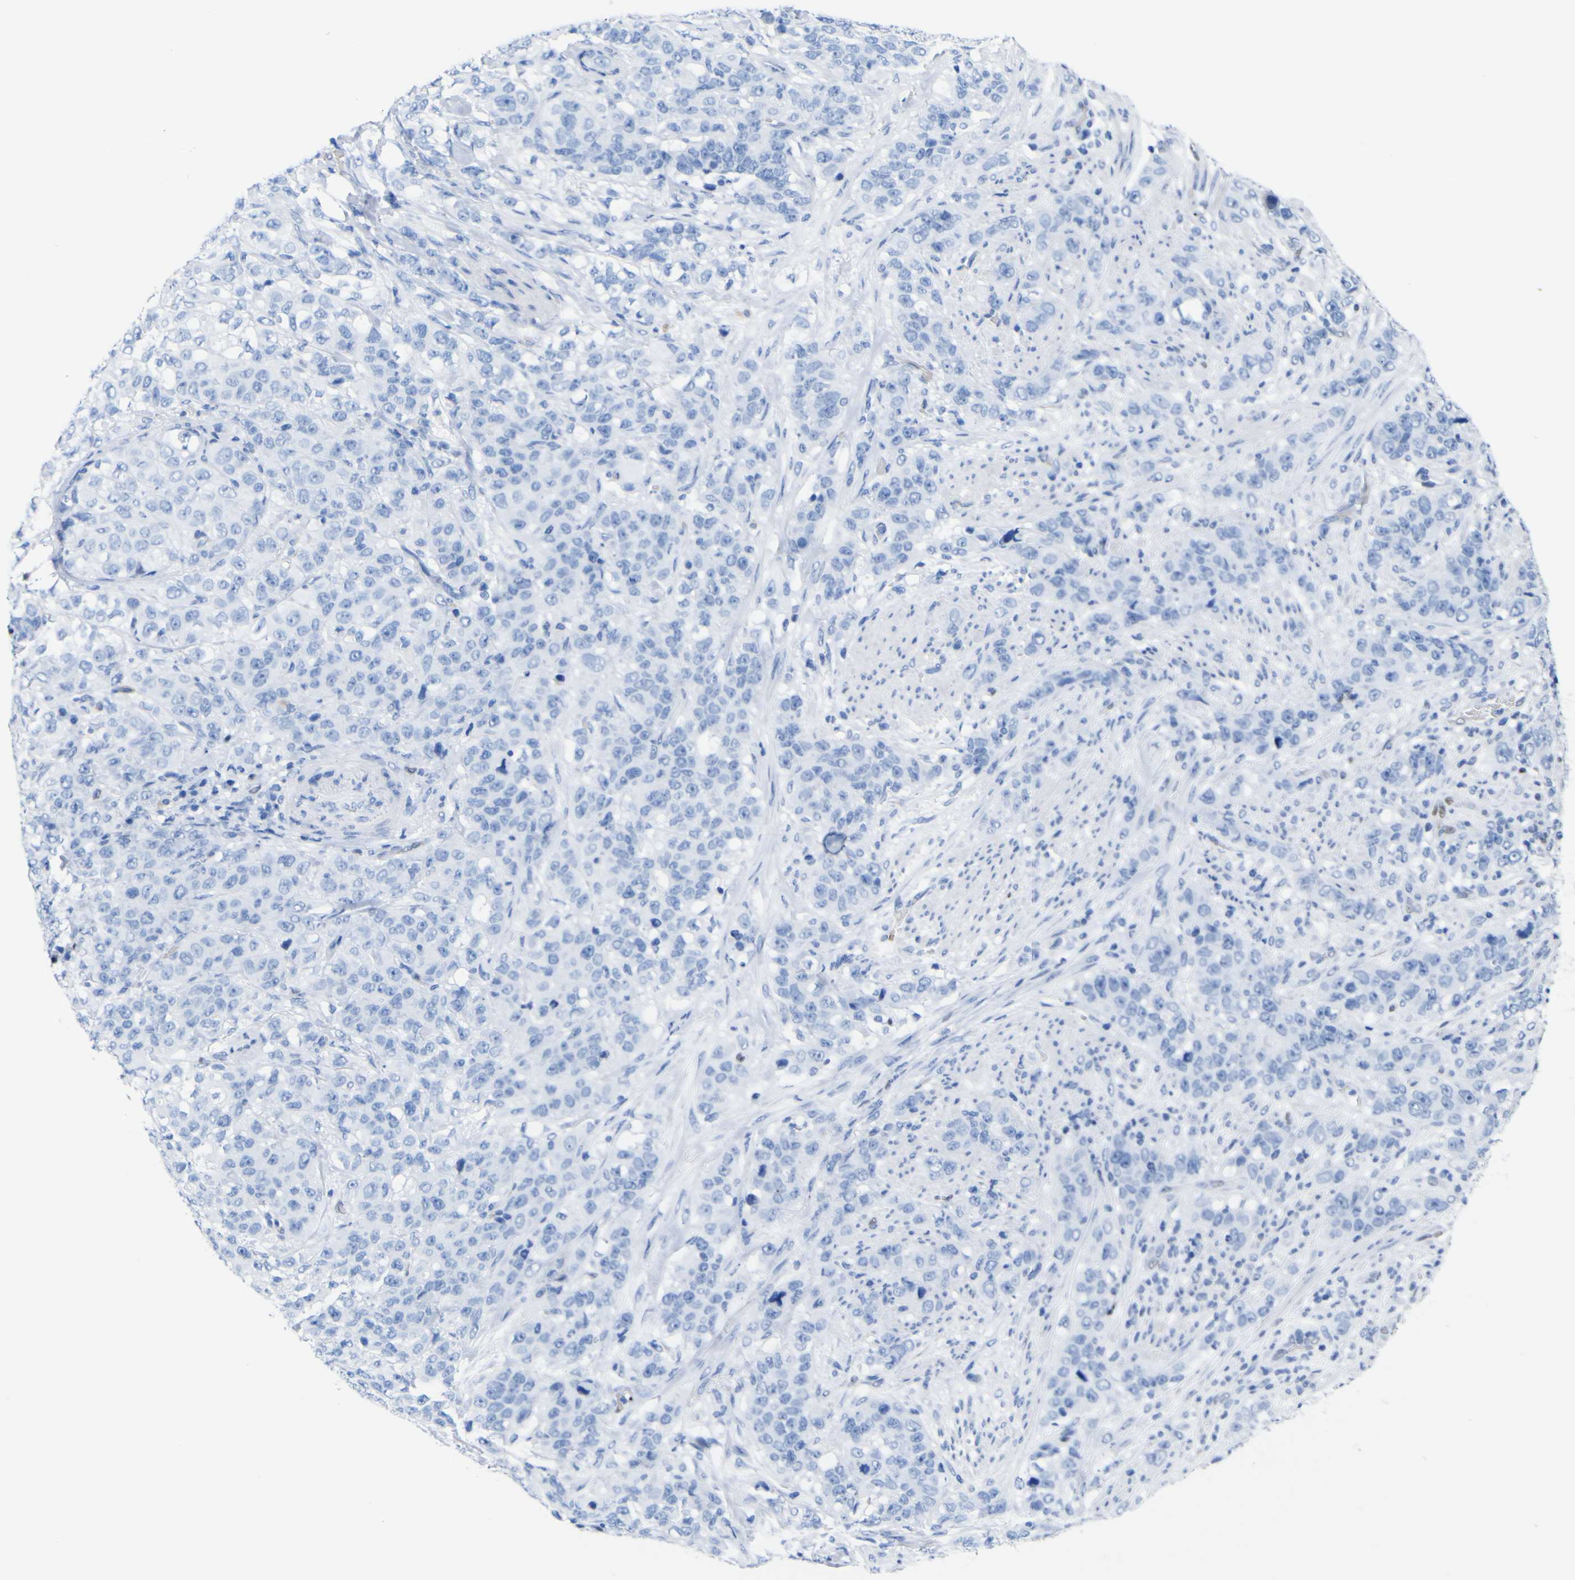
{"staining": {"intensity": "negative", "quantity": "none", "location": "none"}, "tissue": "stomach cancer", "cell_type": "Tumor cells", "image_type": "cancer", "snomed": [{"axis": "morphology", "description": "Adenocarcinoma, NOS"}, {"axis": "topography", "description": "Stomach"}], "caption": "Immunohistochemistry (IHC) of human adenocarcinoma (stomach) displays no staining in tumor cells. (IHC, brightfield microscopy, high magnification).", "gene": "DACH1", "patient": {"sex": "male", "age": 48}}